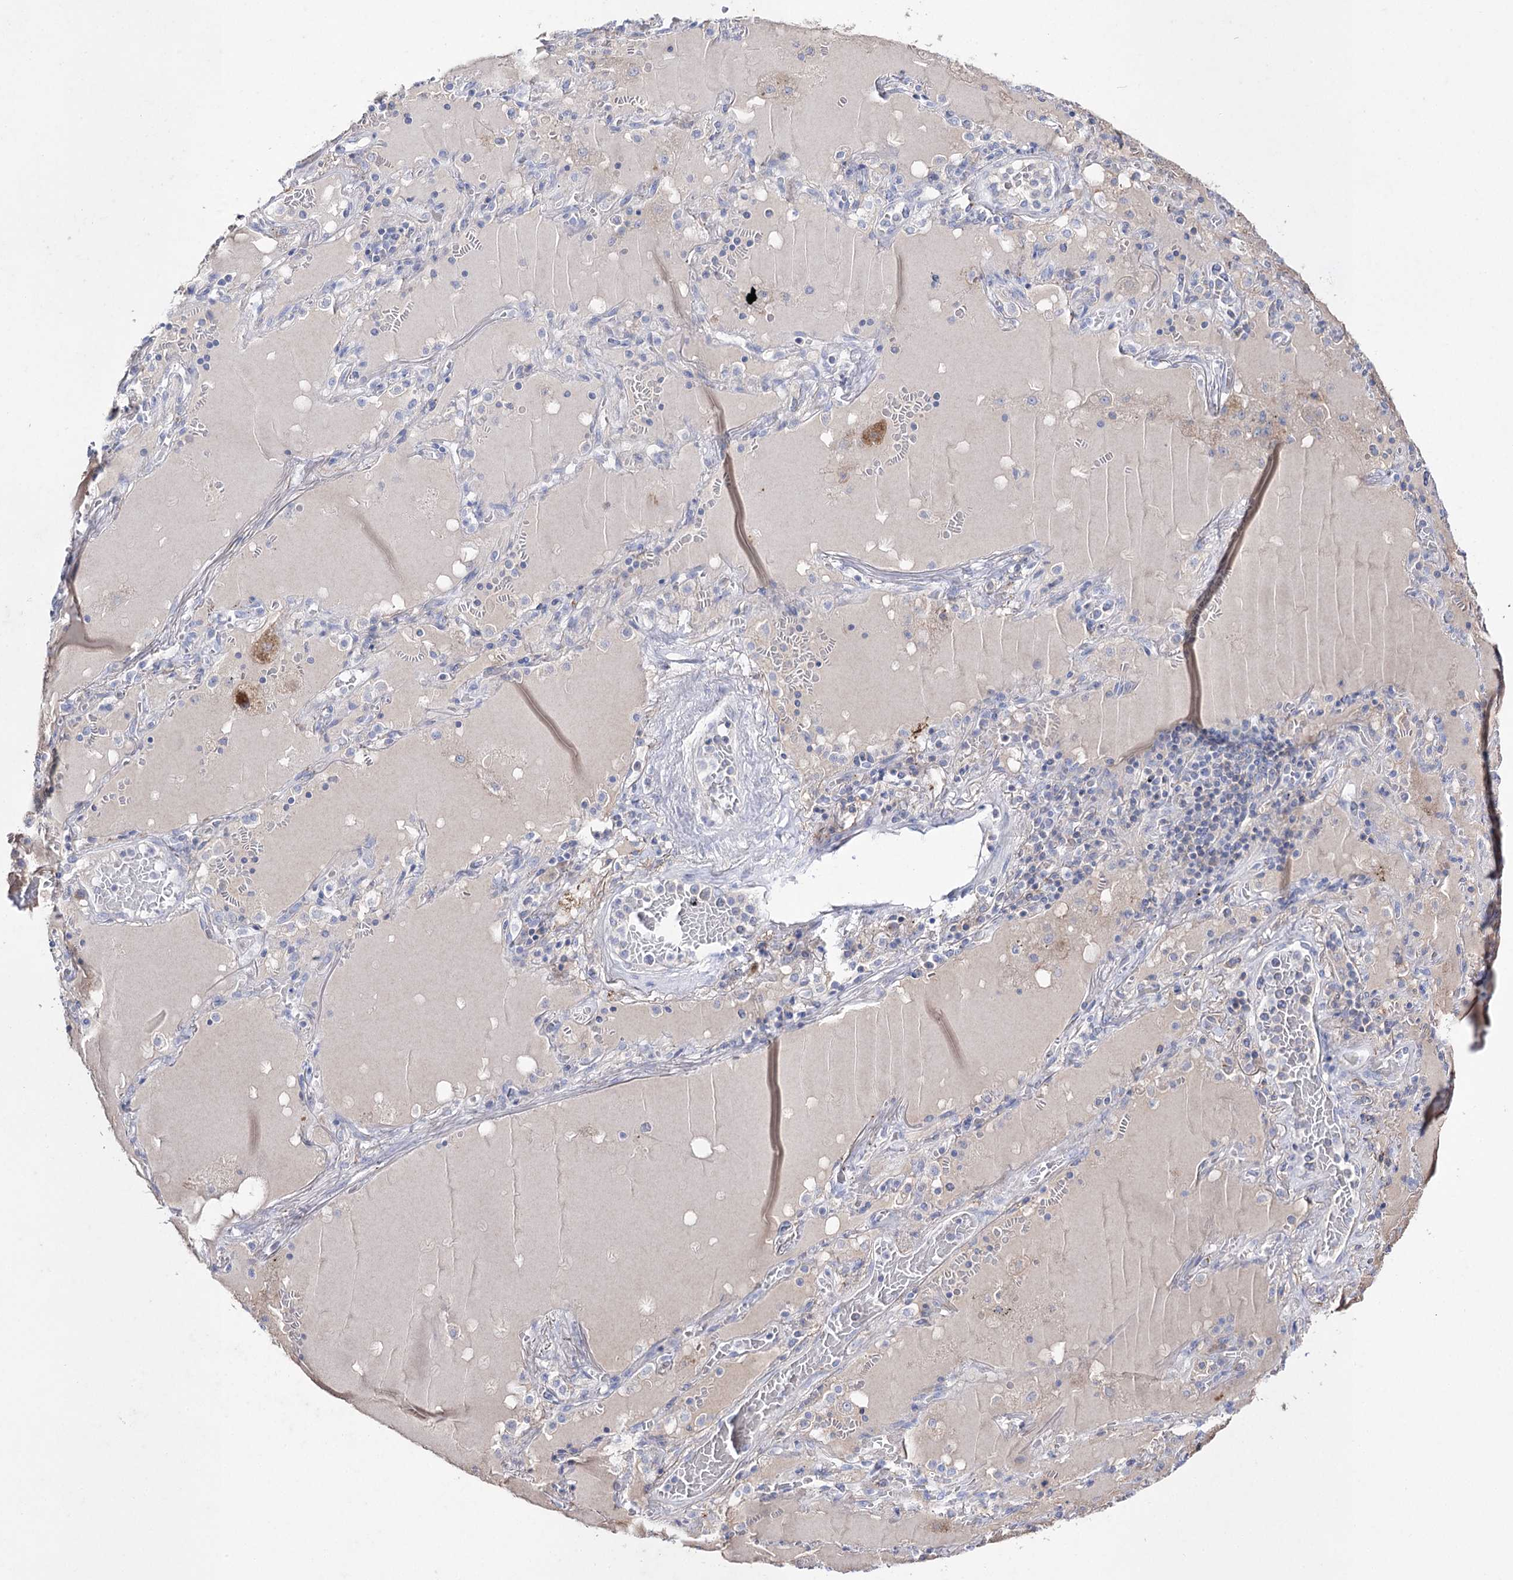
{"staining": {"intensity": "negative", "quantity": "none", "location": "none"}, "tissue": "lung cancer", "cell_type": "Tumor cells", "image_type": "cancer", "snomed": [{"axis": "morphology", "description": "Squamous cell carcinoma, NOS"}, {"axis": "topography", "description": "Lung"}], "caption": "DAB immunohistochemical staining of lung squamous cell carcinoma displays no significant expression in tumor cells.", "gene": "NAGLU", "patient": {"sex": "male", "age": 65}}